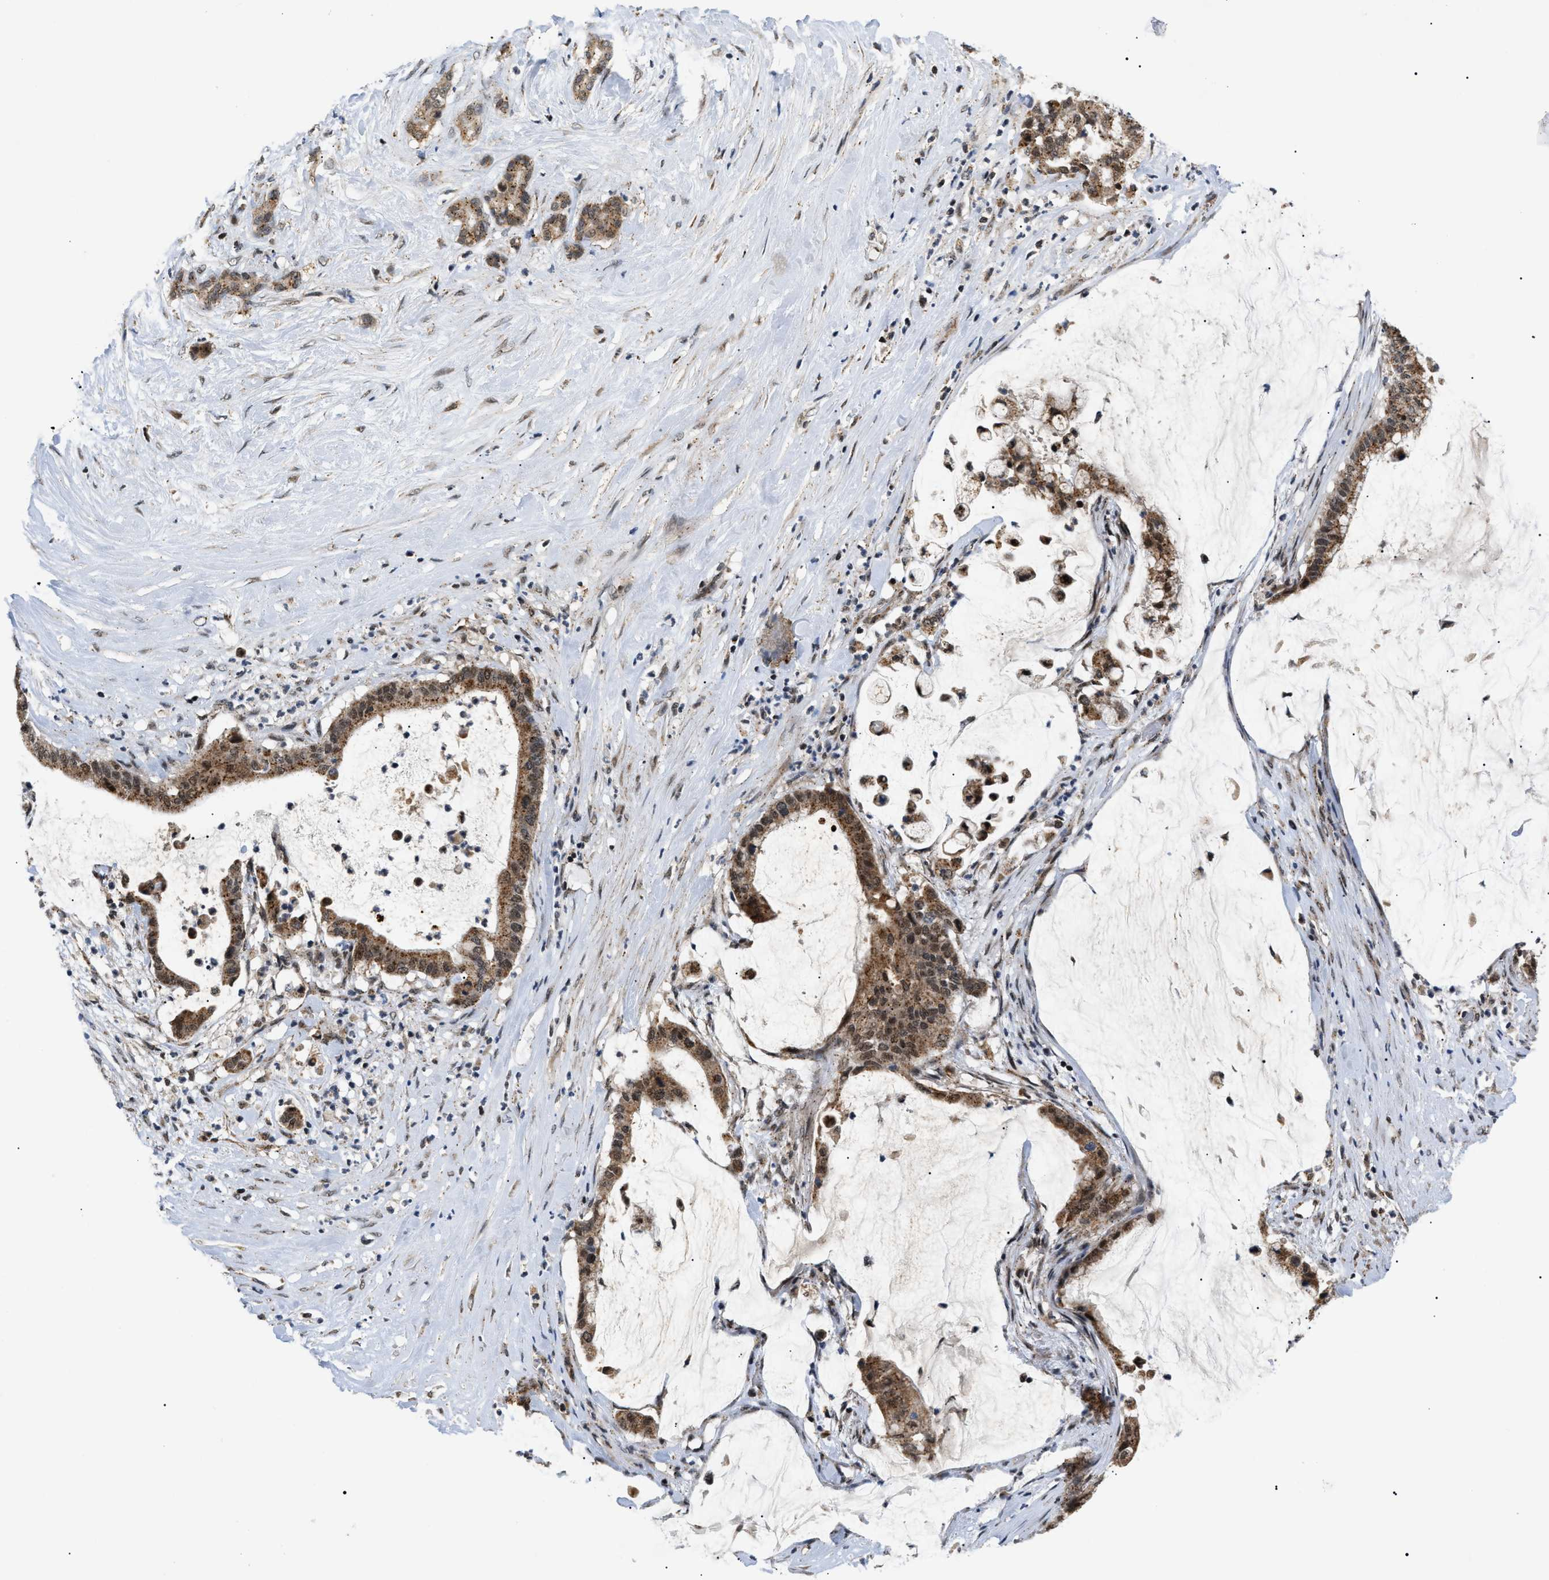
{"staining": {"intensity": "moderate", "quantity": ">75%", "location": "cytoplasmic/membranous,nuclear"}, "tissue": "pancreatic cancer", "cell_type": "Tumor cells", "image_type": "cancer", "snomed": [{"axis": "morphology", "description": "Adenocarcinoma, NOS"}, {"axis": "topography", "description": "Pancreas"}], "caption": "A brown stain shows moderate cytoplasmic/membranous and nuclear positivity of a protein in pancreatic cancer (adenocarcinoma) tumor cells.", "gene": "ZBTB11", "patient": {"sex": "male", "age": 41}}